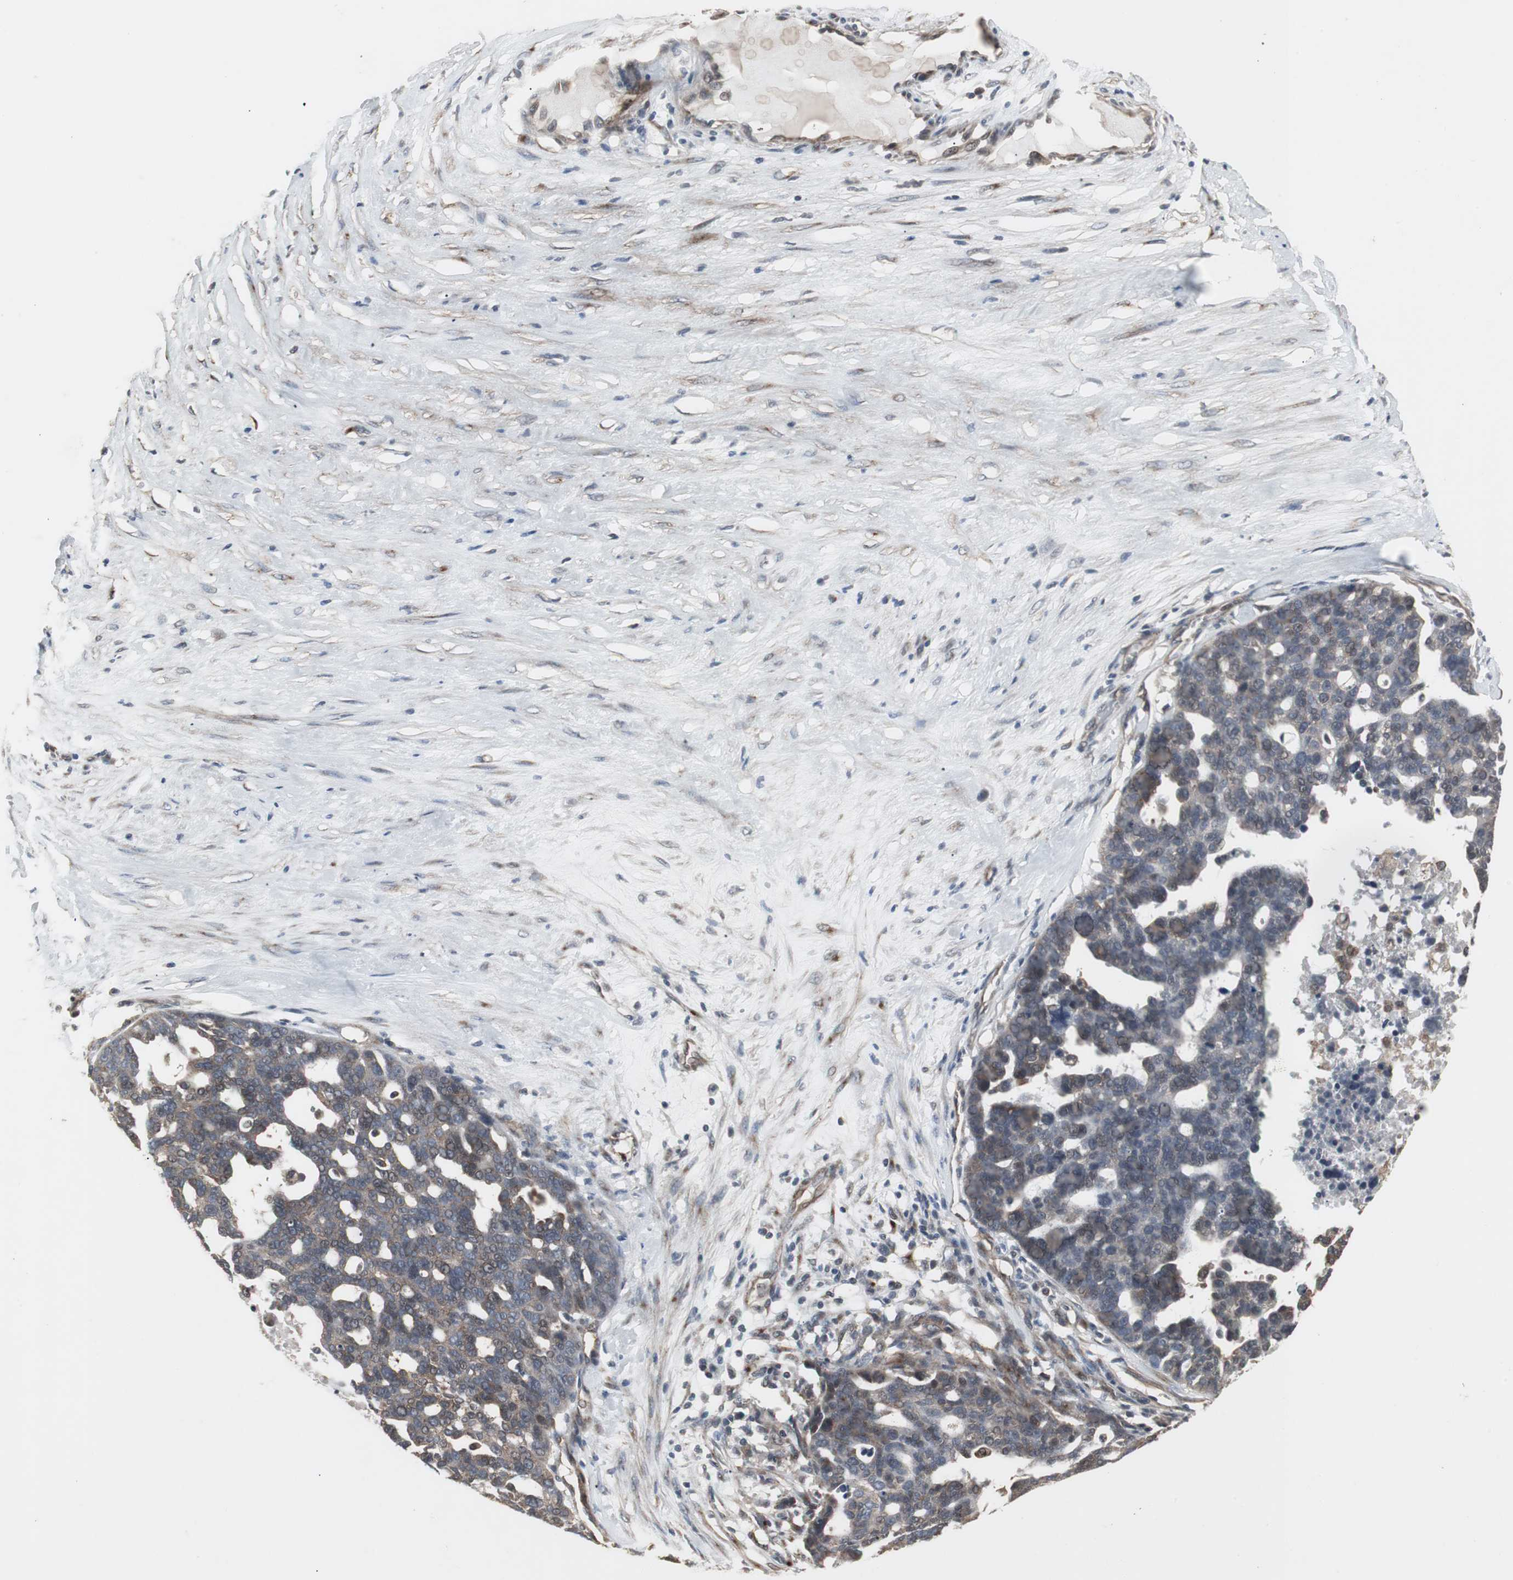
{"staining": {"intensity": "weak", "quantity": "25%-75%", "location": "cytoplasmic/membranous"}, "tissue": "ovarian cancer", "cell_type": "Tumor cells", "image_type": "cancer", "snomed": [{"axis": "morphology", "description": "Cystadenocarcinoma, serous, NOS"}, {"axis": "topography", "description": "Ovary"}], "caption": "Human ovarian serous cystadenocarcinoma stained for a protein (brown) demonstrates weak cytoplasmic/membranous positive expression in approximately 25%-75% of tumor cells.", "gene": "ATP2B2", "patient": {"sex": "female", "age": 59}}